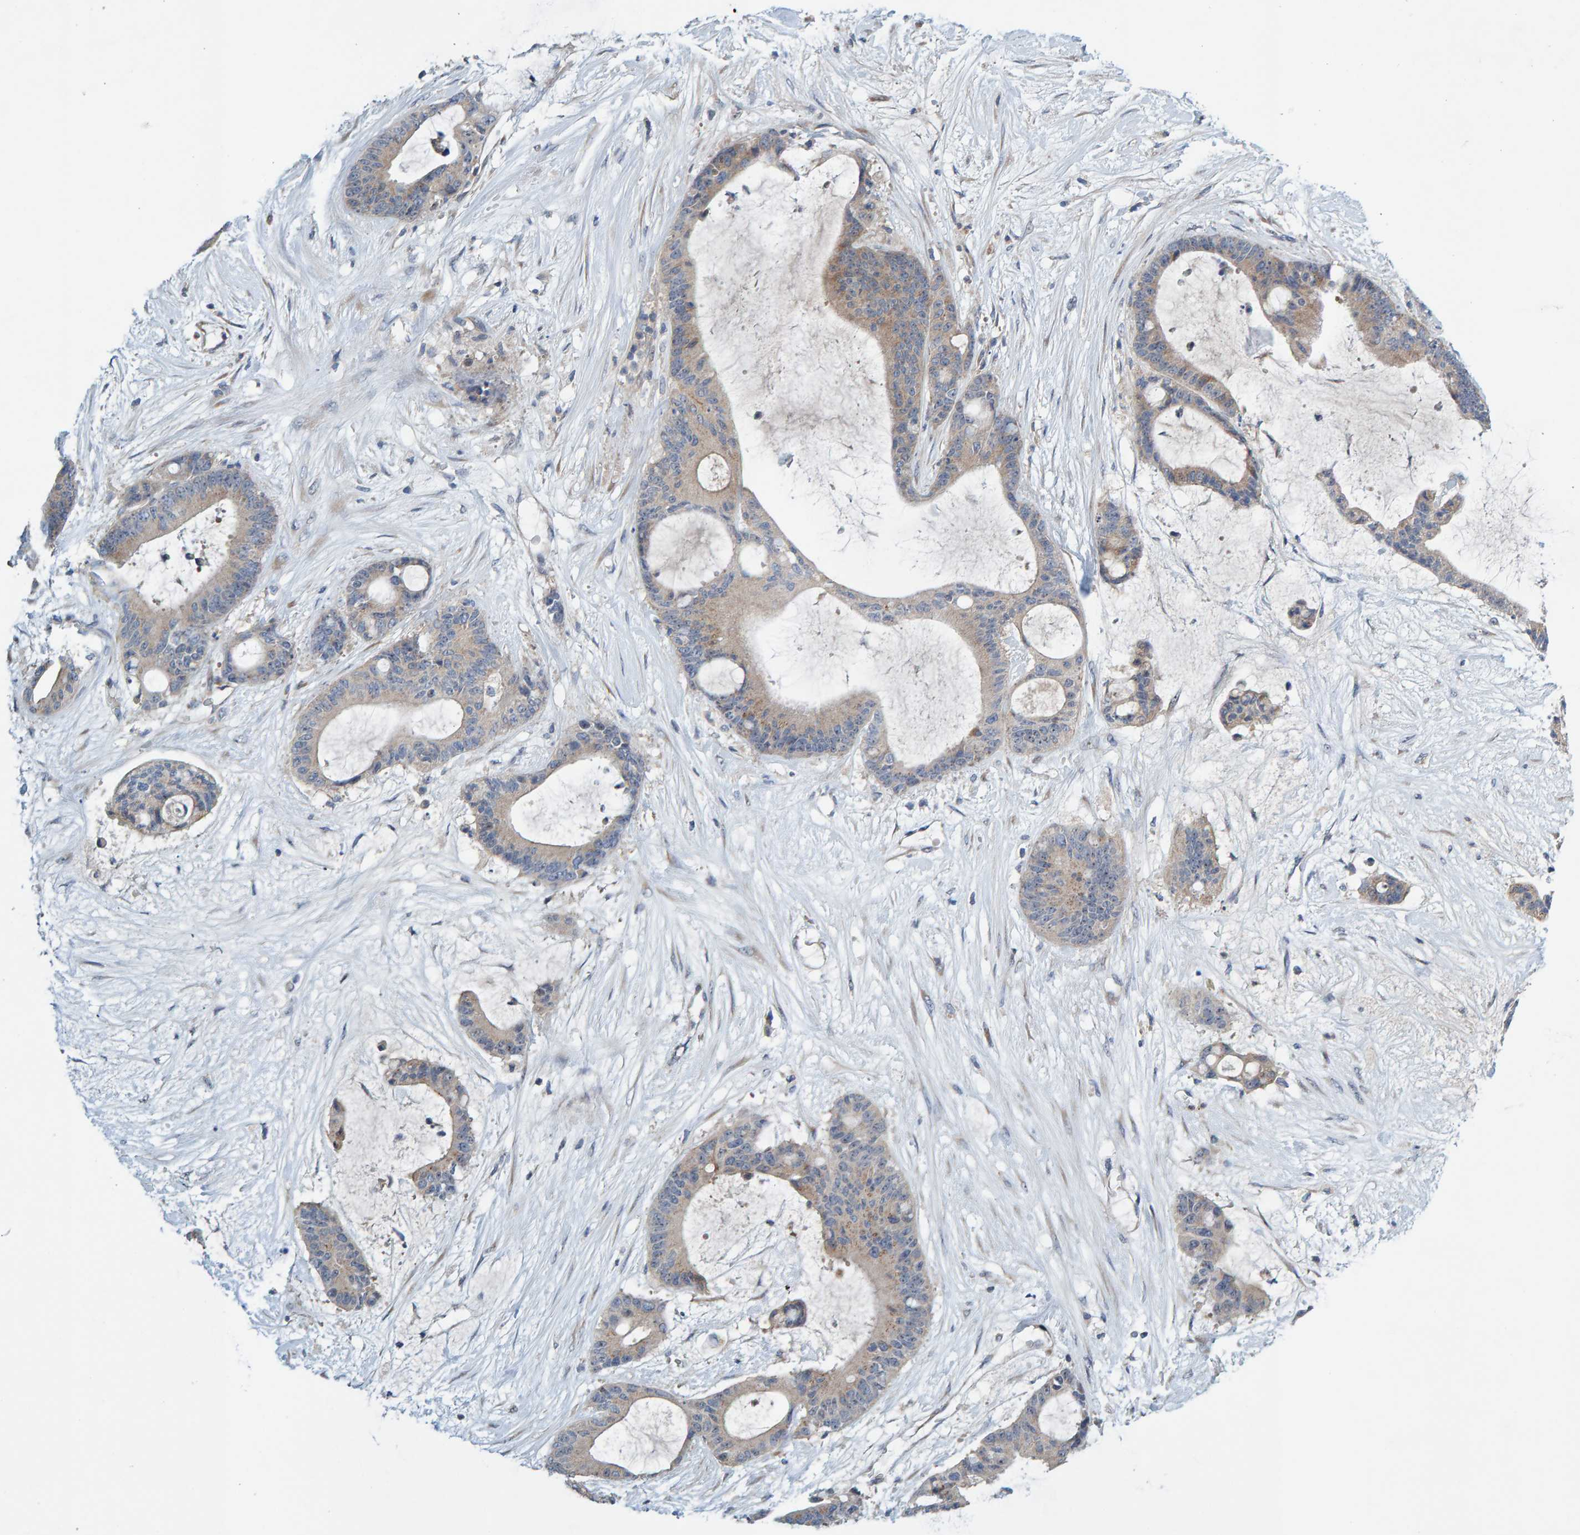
{"staining": {"intensity": "weak", "quantity": ">75%", "location": "cytoplasmic/membranous"}, "tissue": "liver cancer", "cell_type": "Tumor cells", "image_type": "cancer", "snomed": [{"axis": "morphology", "description": "Cholangiocarcinoma"}, {"axis": "topography", "description": "Liver"}], "caption": "Liver cancer (cholangiocarcinoma) stained with a brown dye reveals weak cytoplasmic/membranous positive expression in about >75% of tumor cells.", "gene": "CCM2", "patient": {"sex": "female", "age": 73}}